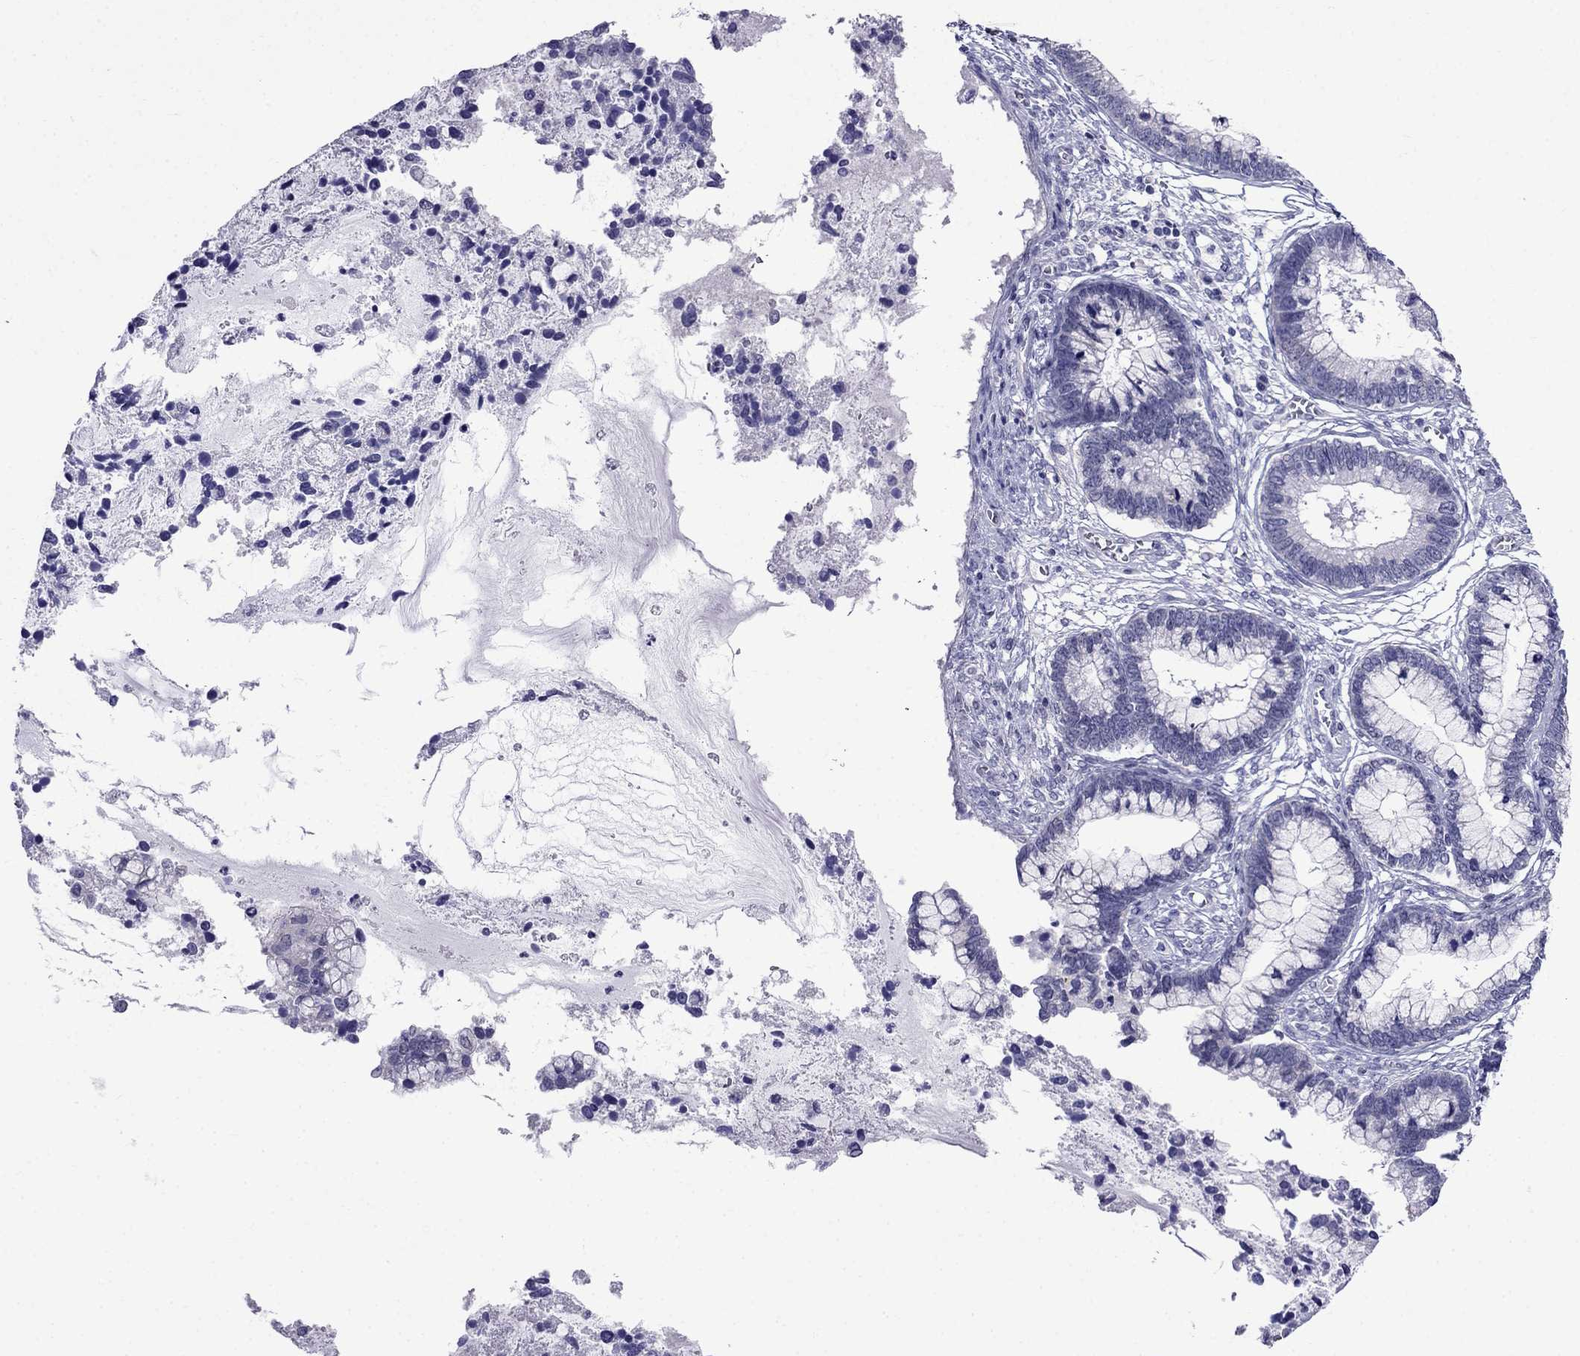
{"staining": {"intensity": "negative", "quantity": "none", "location": "none"}, "tissue": "cervical cancer", "cell_type": "Tumor cells", "image_type": "cancer", "snomed": [{"axis": "morphology", "description": "Adenocarcinoma, NOS"}, {"axis": "topography", "description": "Cervix"}], "caption": "The micrograph reveals no staining of tumor cells in cervical cancer (adenocarcinoma).", "gene": "MGP", "patient": {"sex": "female", "age": 44}}